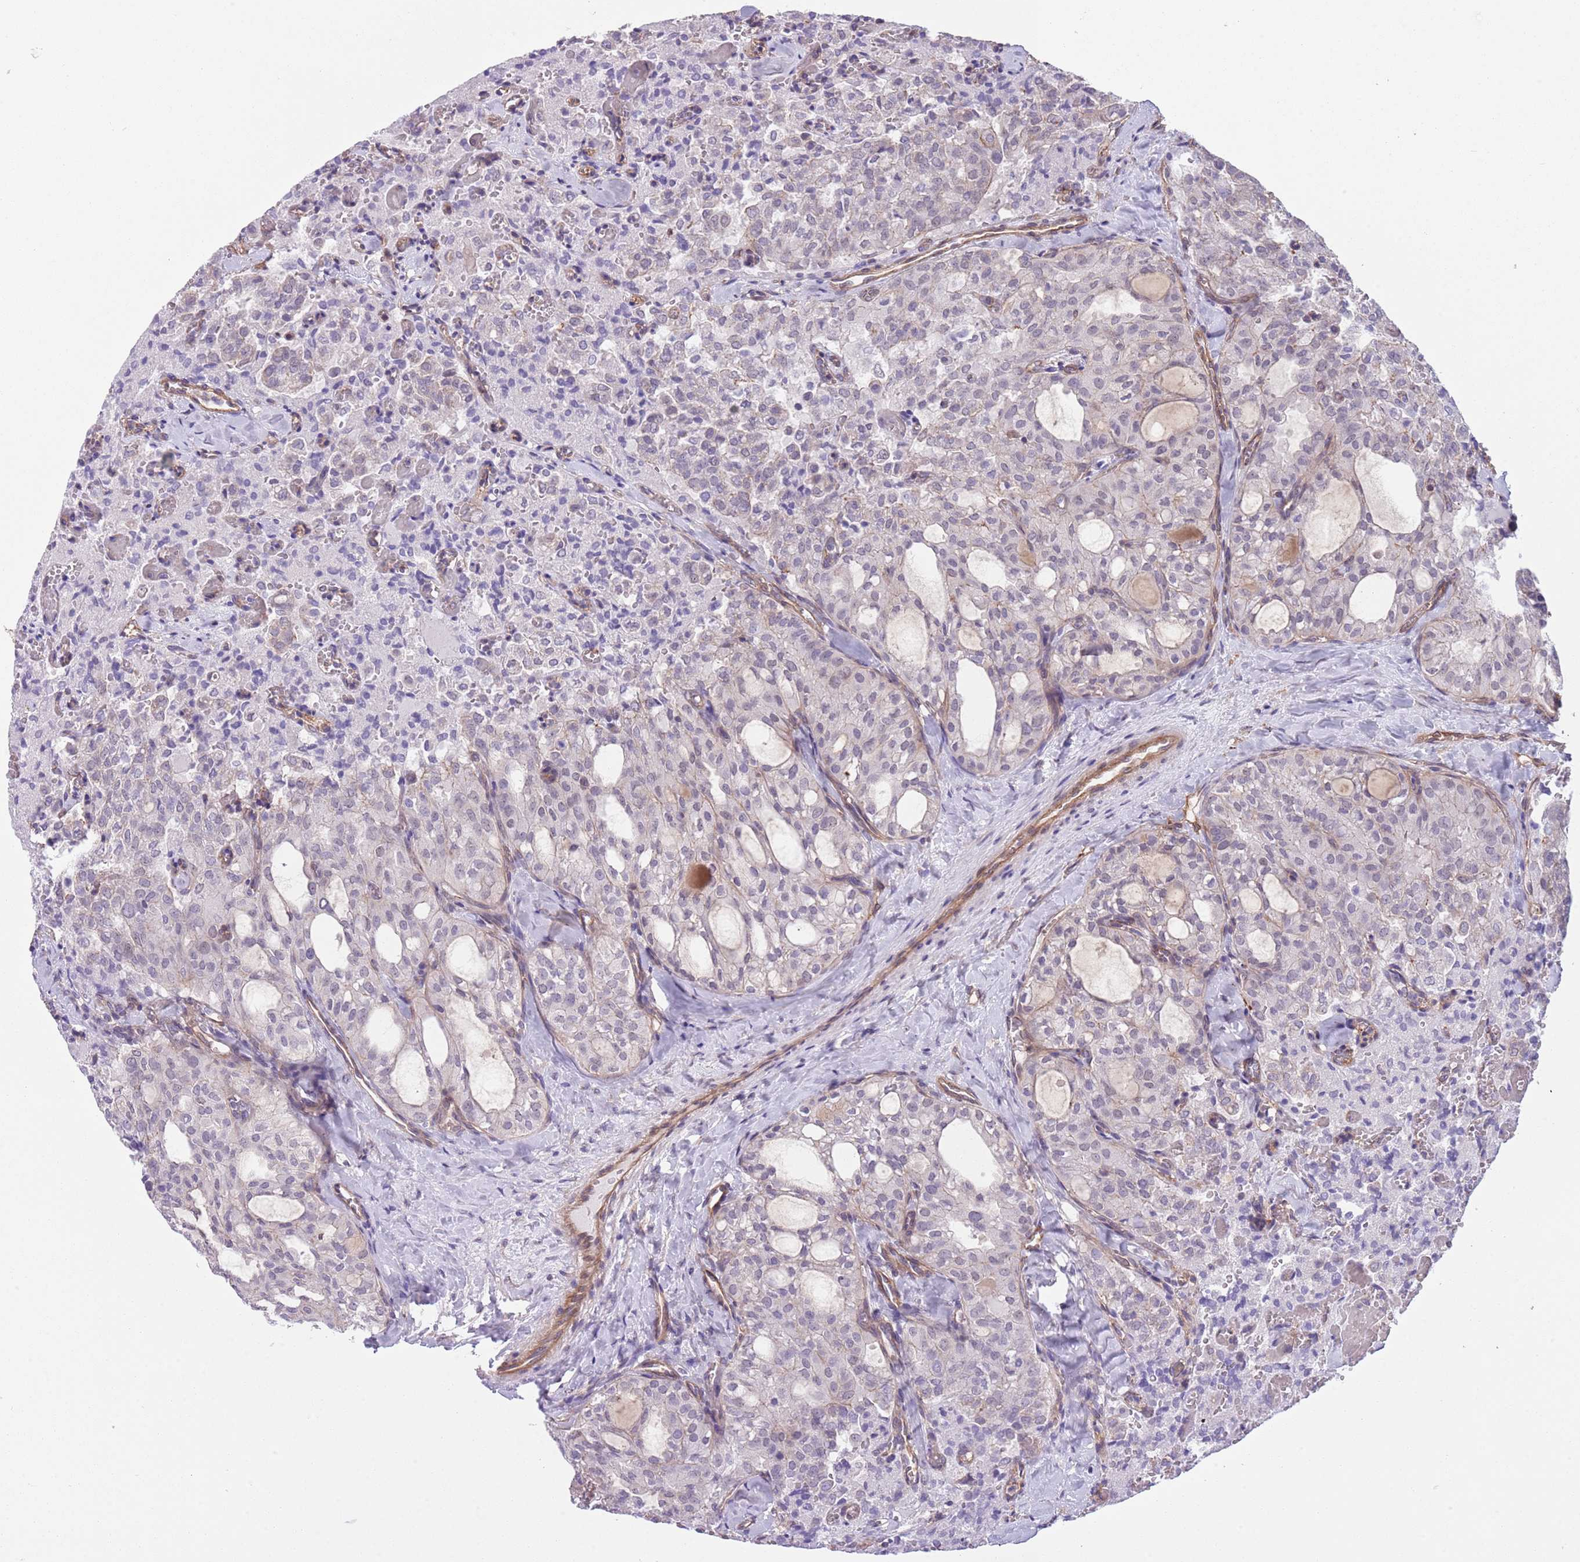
{"staining": {"intensity": "weak", "quantity": "<25%", "location": "nuclear"}, "tissue": "thyroid cancer", "cell_type": "Tumor cells", "image_type": "cancer", "snomed": [{"axis": "morphology", "description": "Follicular adenoma carcinoma, NOS"}, {"axis": "topography", "description": "Thyroid gland"}], "caption": "Thyroid follicular adenoma carcinoma stained for a protein using immunohistochemistry shows no positivity tumor cells.", "gene": "CREBZF", "patient": {"sex": "male", "age": 75}}